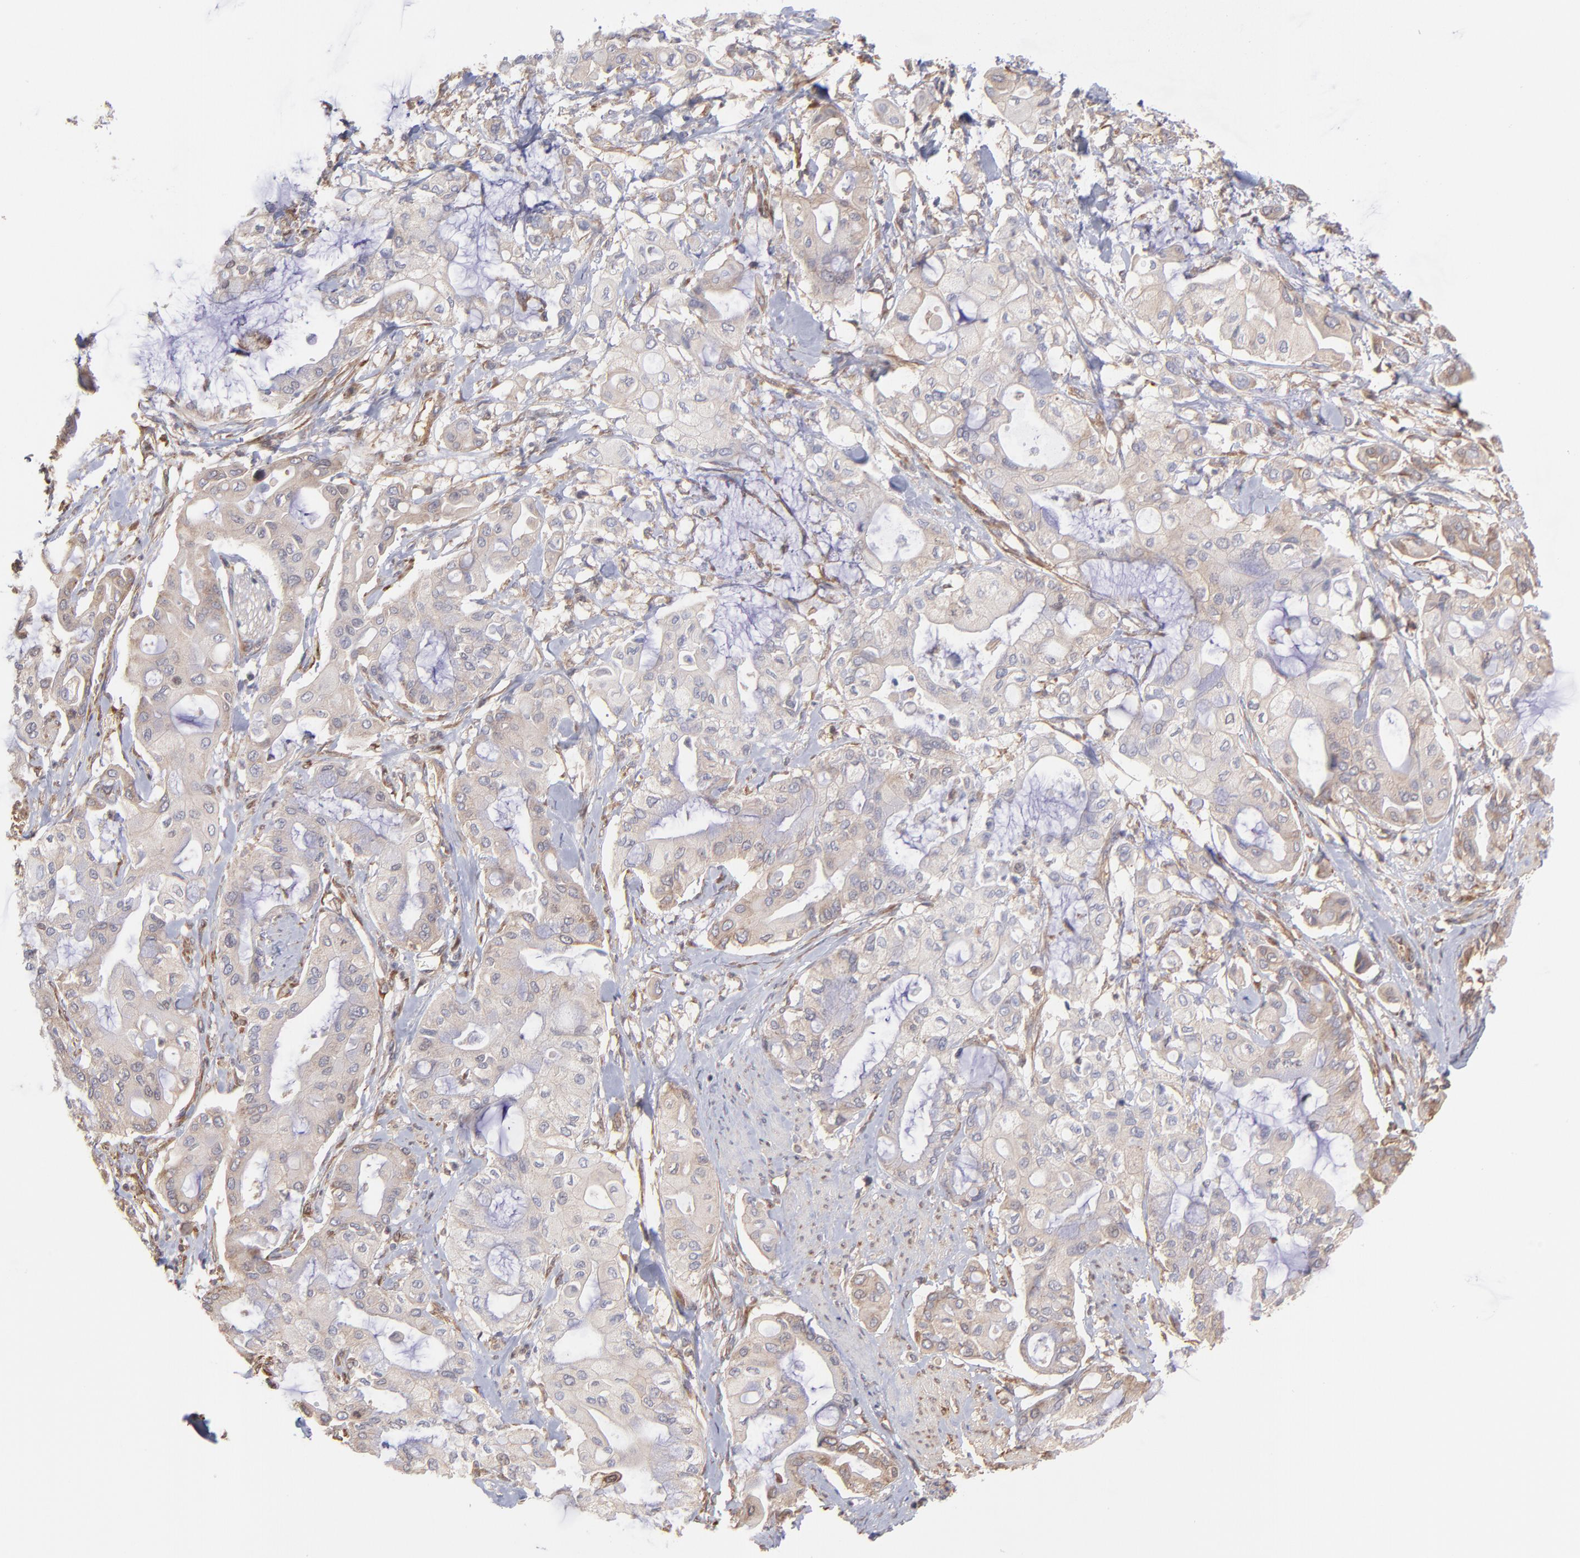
{"staining": {"intensity": "weak", "quantity": "25%-75%", "location": "cytoplasmic/membranous"}, "tissue": "pancreatic cancer", "cell_type": "Tumor cells", "image_type": "cancer", "snomed": [{"axis": "morphology", "description": "Adenocarcinoma, NOS"}, {"axis": "morphology", "description": "Adenocarcinoma, metastatic, NOS"}, {"axis": "topography", "description": "Lymph node"}, {"axis": "topography", "description": "Pancreas"}, {"axis": "topography", "description": "Duodenum"}], "caption": "Metastatic adenocarcinoma (pancreatic) stained with a brown dye demonstrates weak cytoplasmic/membranous positive expression in about 25%-75% of tumor cells.", "gene": "MAPRE1", "patient": {"sex": "female", "age": 64}}